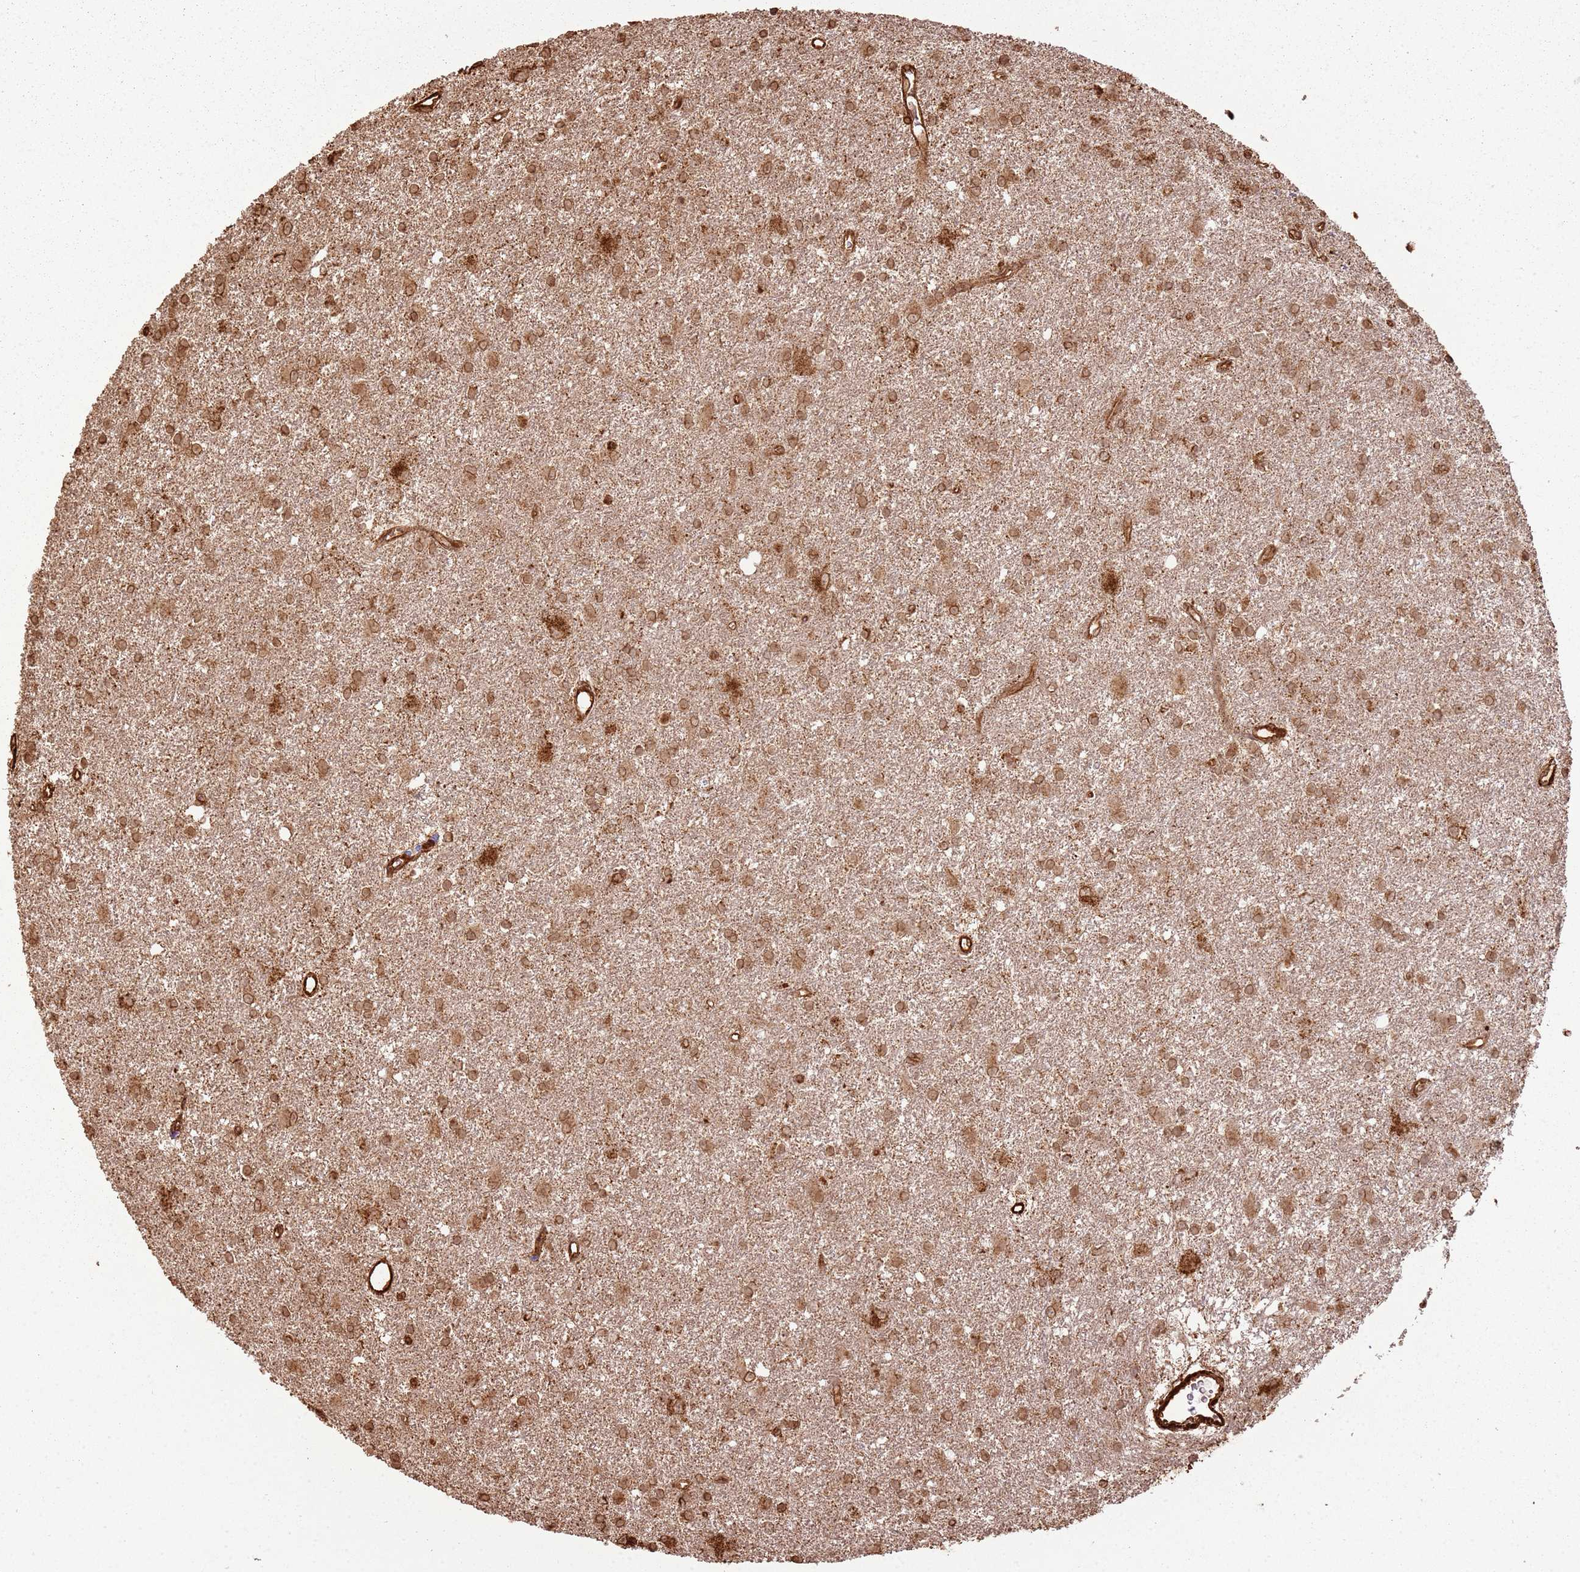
{"staining": {"intensity": "moderate", "quantity": ">75%", "location": "cytoplasmic/membranous"}, "tissue": "glioma", "cell_type": "Tumor cells", "image_type": "cancer", "snomed": [{"axis": "morphology", "description": "Glioma, malignant, High grade"}, {"axis": "topography", "description": "Brain"}], "caption": "Immunohistochemistry photomicrograph of human malignant high-grade glioma stained for a protein (brown), which reveals medium levels of moderate cytoplasmic/membranous expression in about >75% of tumor cells.", "gene": "DDX59", "patient": {"sex": "female", "age": 50}}